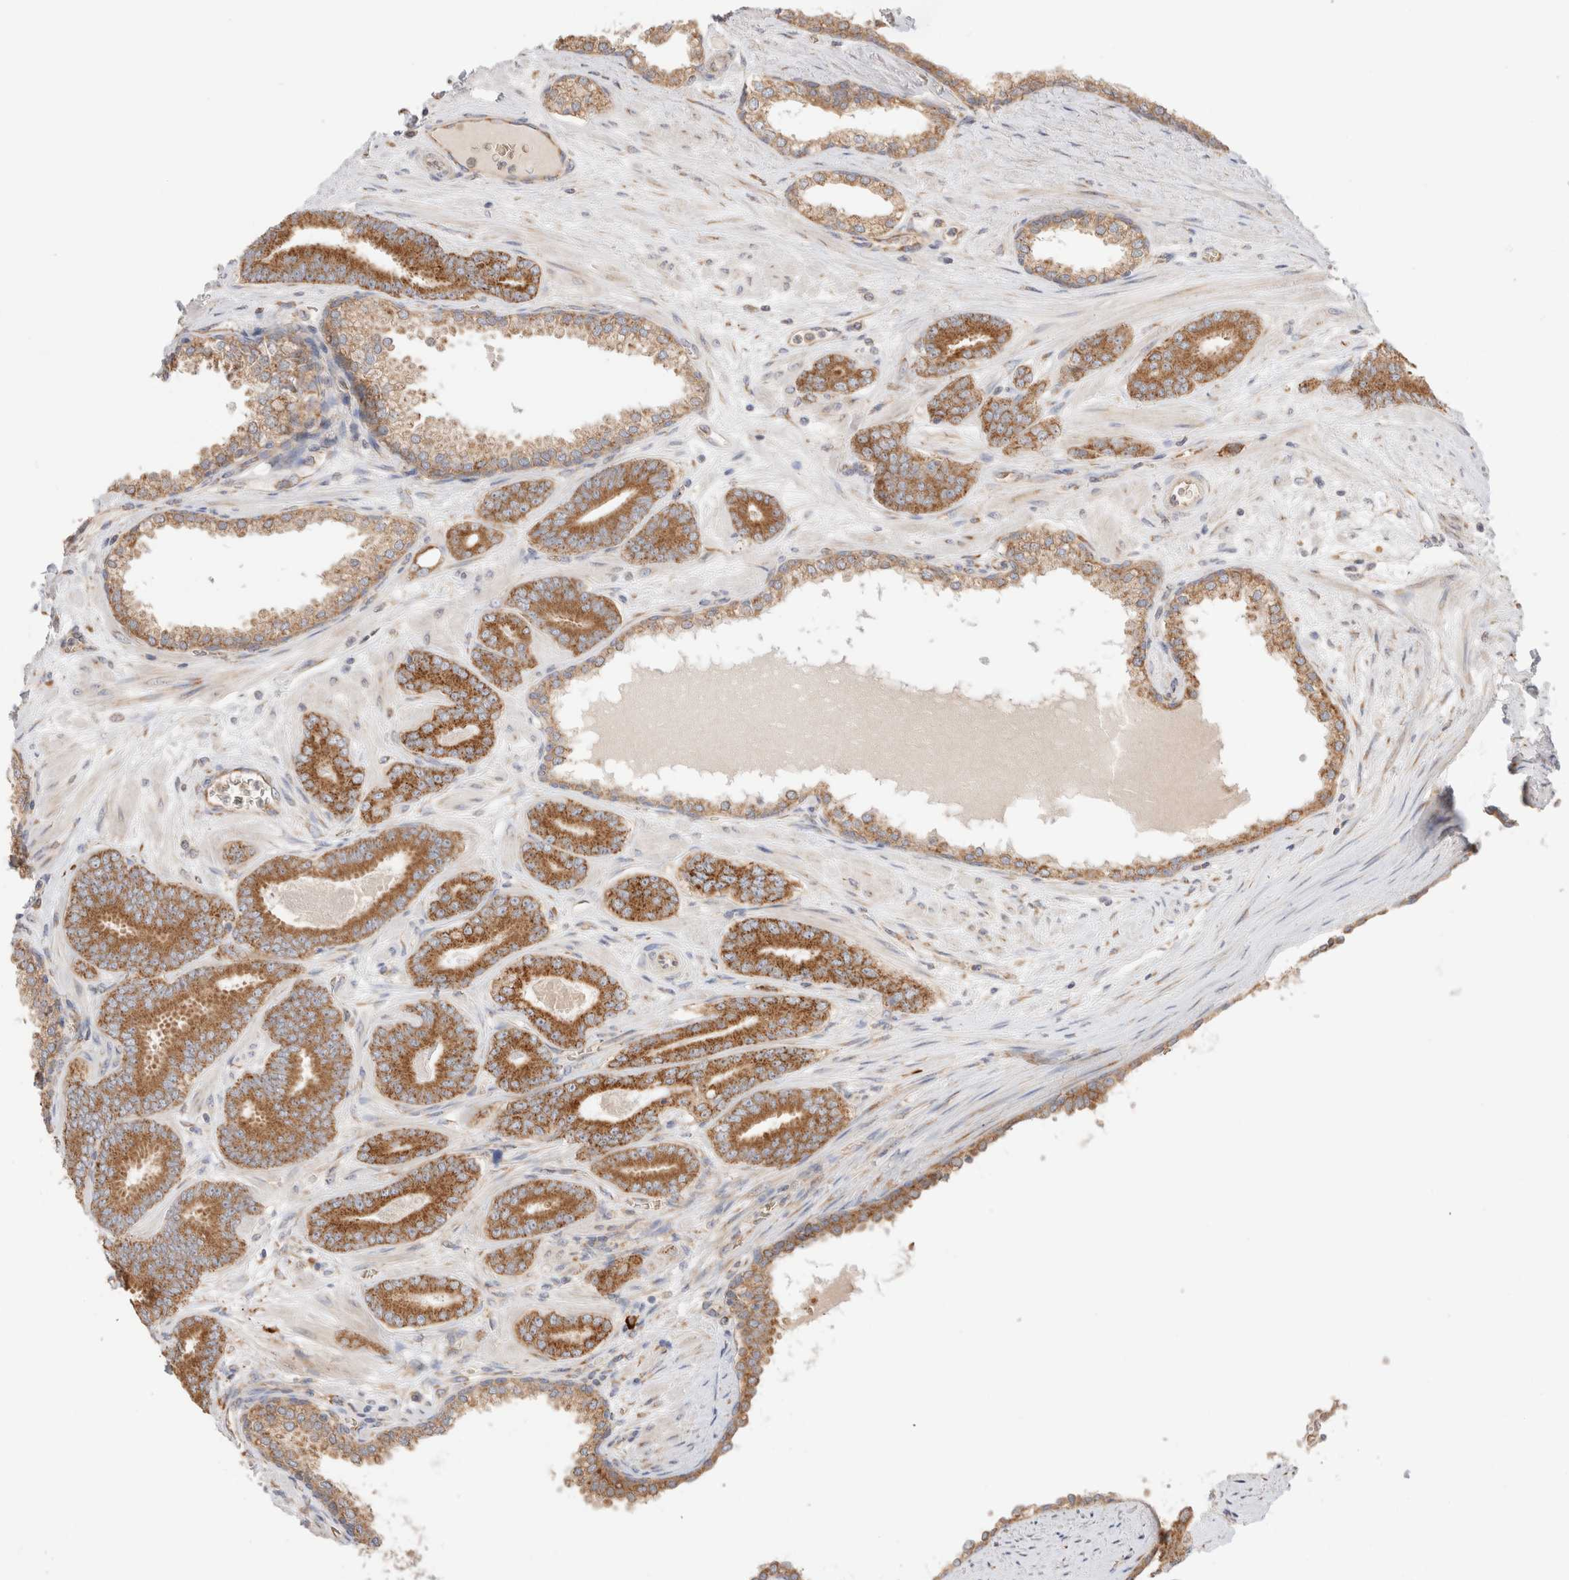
{"staining": {"intensity": "moderate", "quantity": ">75%", "location": "cytoplasmic/membranous"}, "tissue": "prostate cancer", "cell_type": "Tumor cells", "image_type": "cancer", "snomed": [{"axis": "morphology", "description": "Adenocarcinoma, Low grade"}, {"axis": "topography", "description": "Prostate"}], "caption": "DAB (3,3'-diaminobenzidine) immunohistochemical staining of human prostate low-grade adenocarcinoma demonstrates moderate cytoplasmic/membranous protein expression in approximately >75% of tumor cells. (DAB (3,3'-diaminobenzidine) IHC with brightfield microscopy, high magnification).", "gene": "UTS2B", "patient": {"sex": "male", "age": 62}}